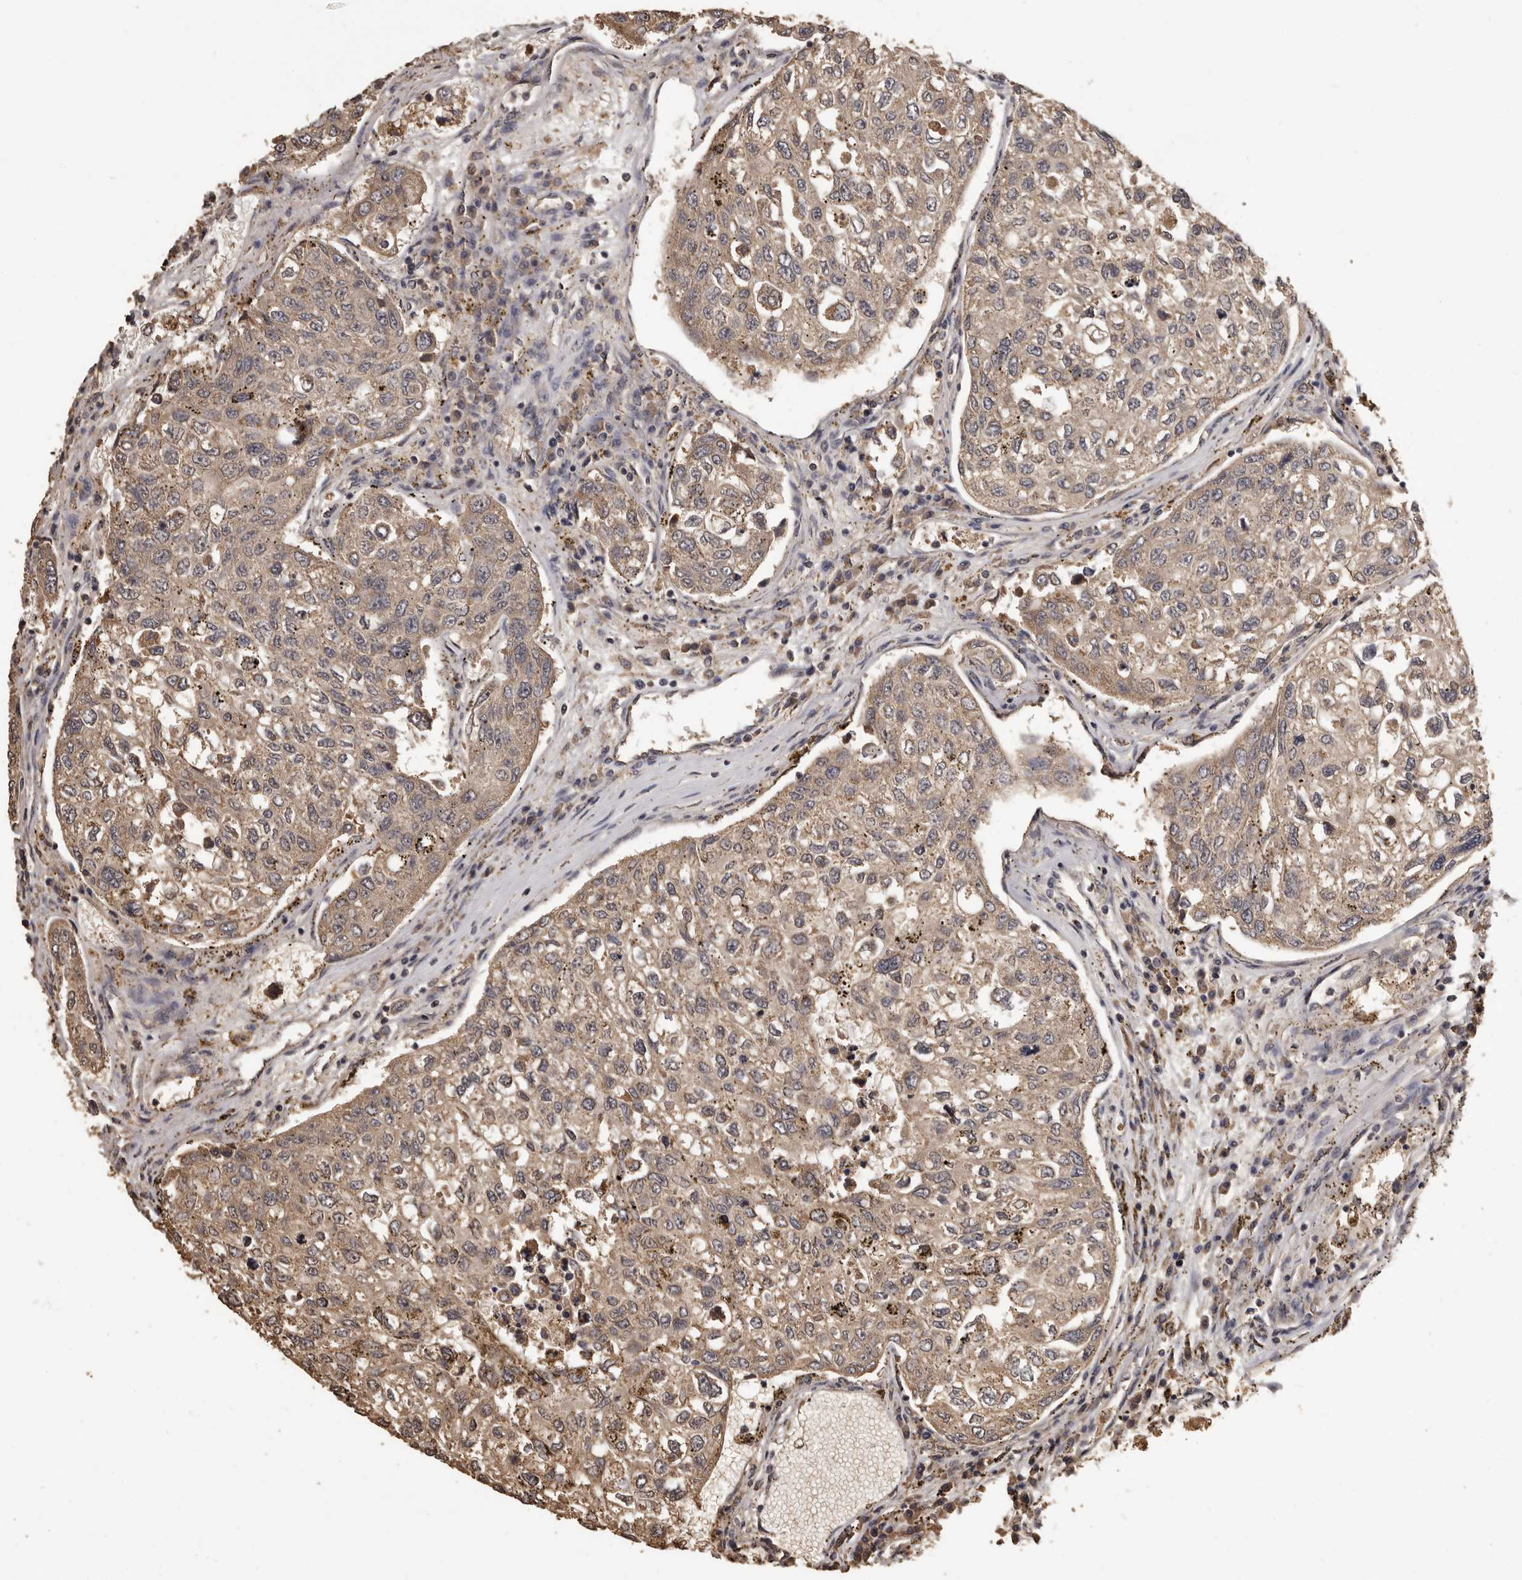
{"staining": {"intensity": "moderate", "quantity": ">75%", "location": "cytoplasmic/membranous"}, "tissue": "urothelial cancer", "cell_type": "Tumor cells", "image_type": "cancer", "snomed": [{"axis": "morphology", "description": "Urothelial carcinoma, High grade"}, {"axis": "topography", "description": "Lymph node"}, {"axis": "topography", "description": "Urinary bladder"}], "caption": "The photomicrograph displays a brown stain indicating the presence of a protein in the cytoplasmic/membranous of tumor cells in high-grade urothelial carcinoma.", "gene": "MGAT5", "patient": {"sex": "male", "age": 51}}